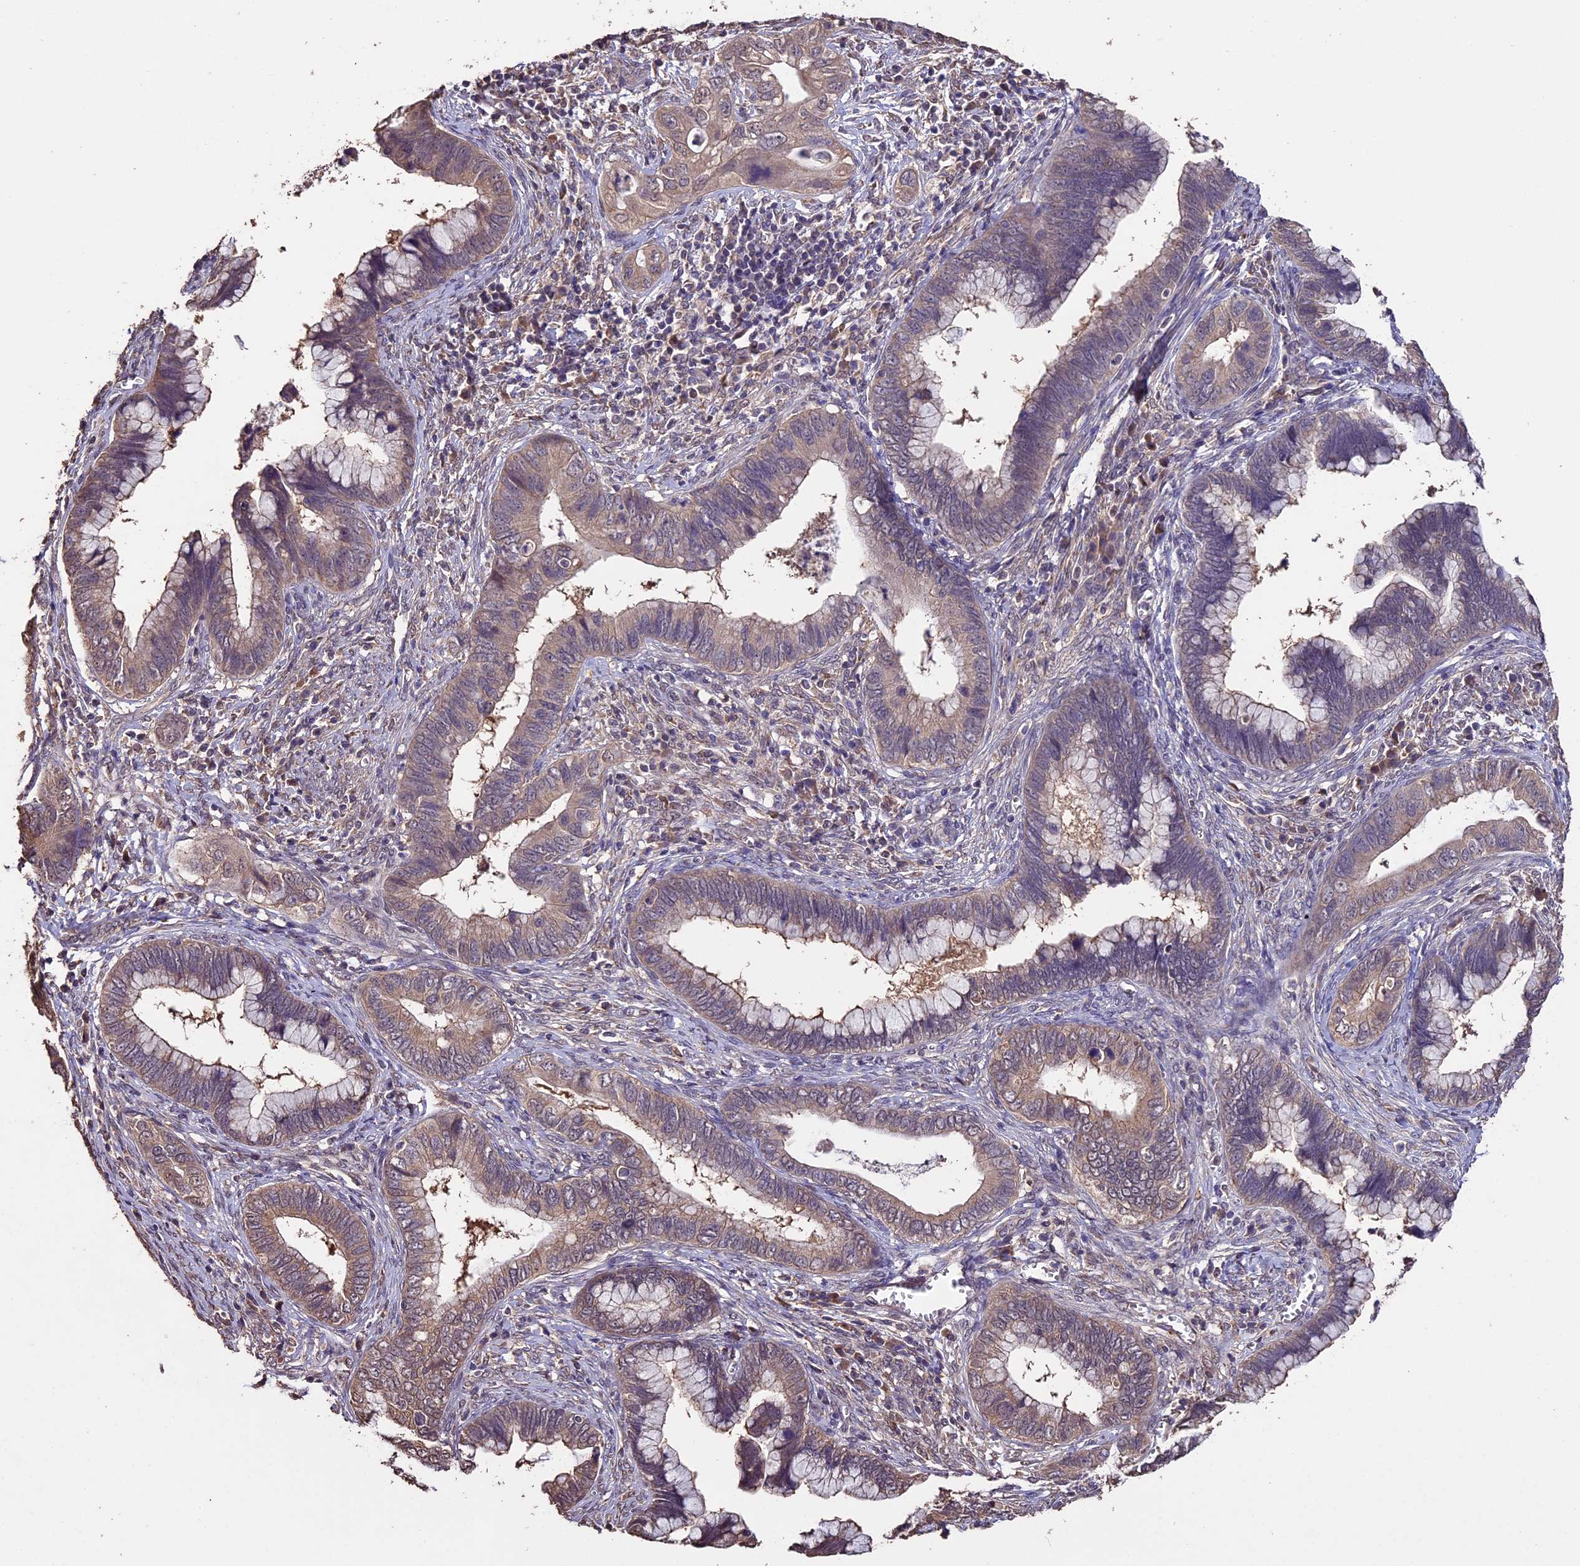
{"staining": {"intensity": "moderate", "quantity": "25%-75%", "location": "cytoplasmic/membranous"}, "tissue": "cervical cancer", "cell_type": "Tumor cells", "image_type": "cancer", "snomed": [{"axis": "morphology", "description": "Adenocarcinoma, NOS"}, {"axis": "topography", "description": "Cervix"}], "caption": "Protein analysis of cervical adenocarcinoma tissue exhibits moderate cytoplasmic/membranous staining in about 25%-75% of tumor cells.", "gene": "DIS3L", "patient": {"sex": "female", "age": 44}}